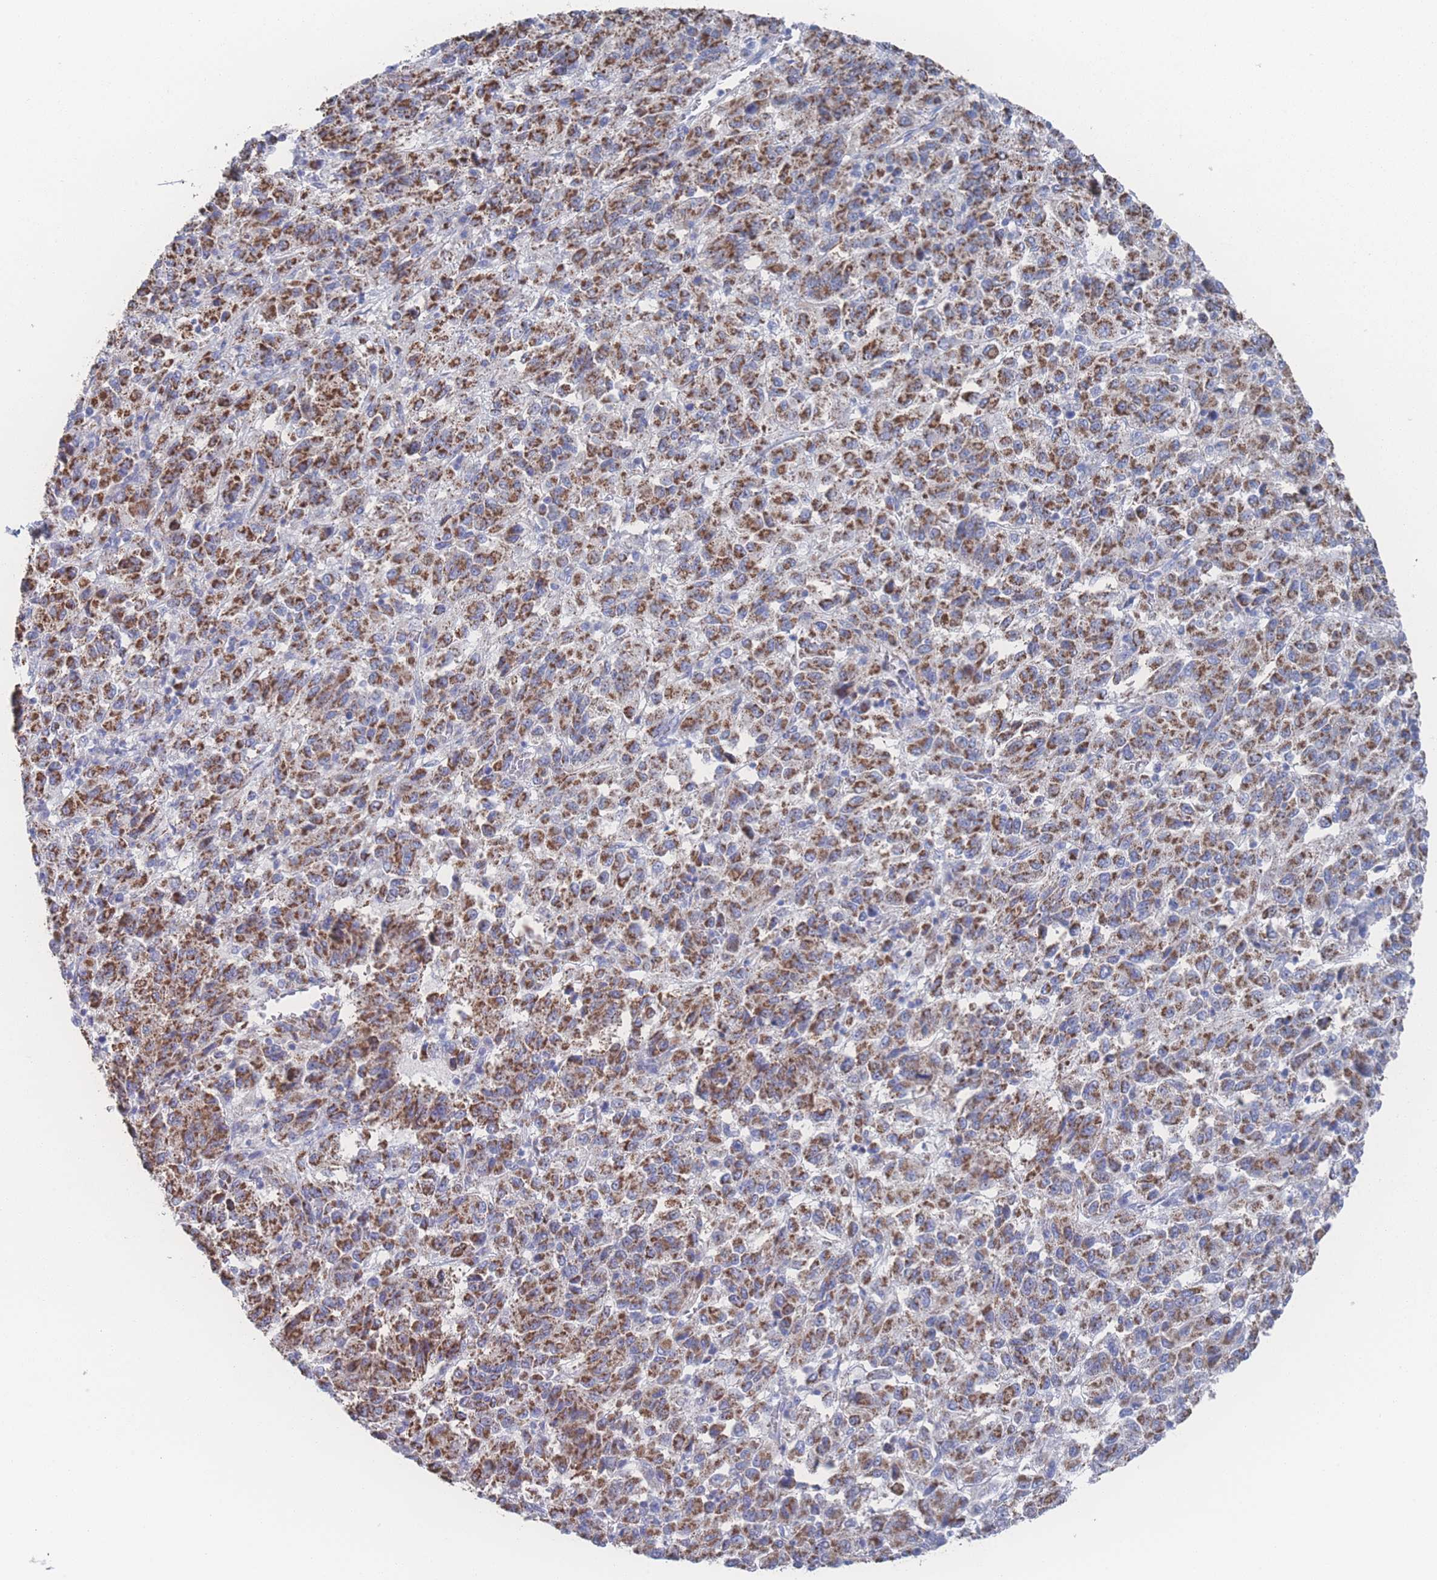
{"staining": {"intensity": "strong", "quantity": ">75%", "location": "cytoplasmic/membranous"}, "tissue": "melanoma", "cell_type": "Tumor cells", "image_type": "cancer", "snomed": [{"axis": "morphology", "description": "Malignant melanoma, Metastatic site"}, {"axis": "topography", "description": "Lung"}], "caption": "Melanoma stained for a protein (brown) exhibits strong cytoplasmic/membranous positive positivity in about >75% of tumor cells.", "gene": "SNPH", "patient": {"sex": "male", "age": 64}}